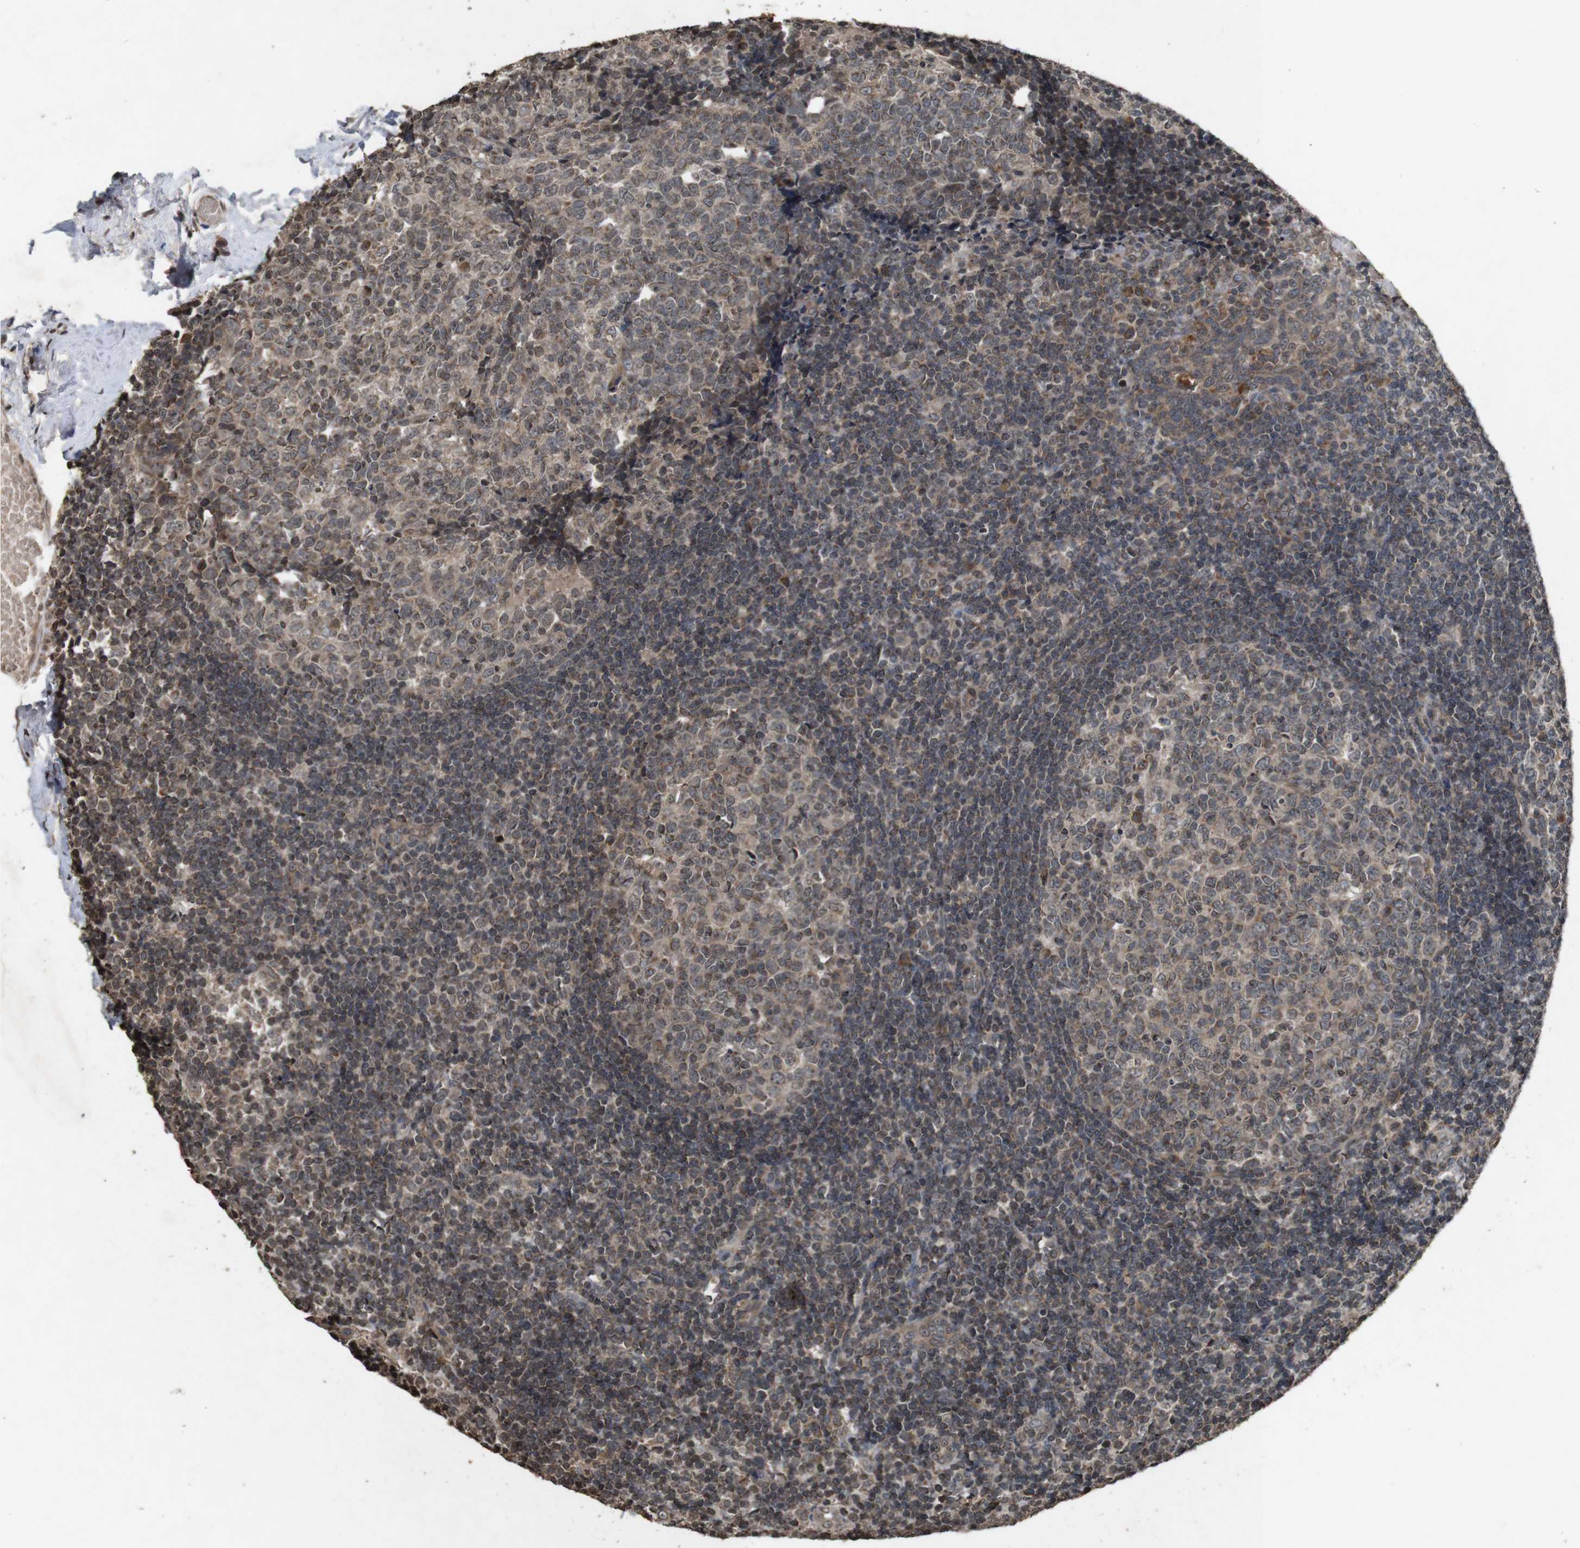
{"staining": {"intensity": "weak", "quantity": "<25%", "location": "cytoplasmic/membranous"}, "tissue": "tonsil", "cell_type": "Germinal center cells", "image_type": "normal", "snomed": [{"axis": "morphology", "description": "Normal tissue, NOS"}, {"axis": "topography", "description": "Tonsil"}], "caption": "Immunohistochemistry (IHC) image of normal human tonsil stained for a protein (brown), which exhibits no expression in germinal center cells.", "gene": "SORL1", "patient": {"sex": "female", "age": 19}}